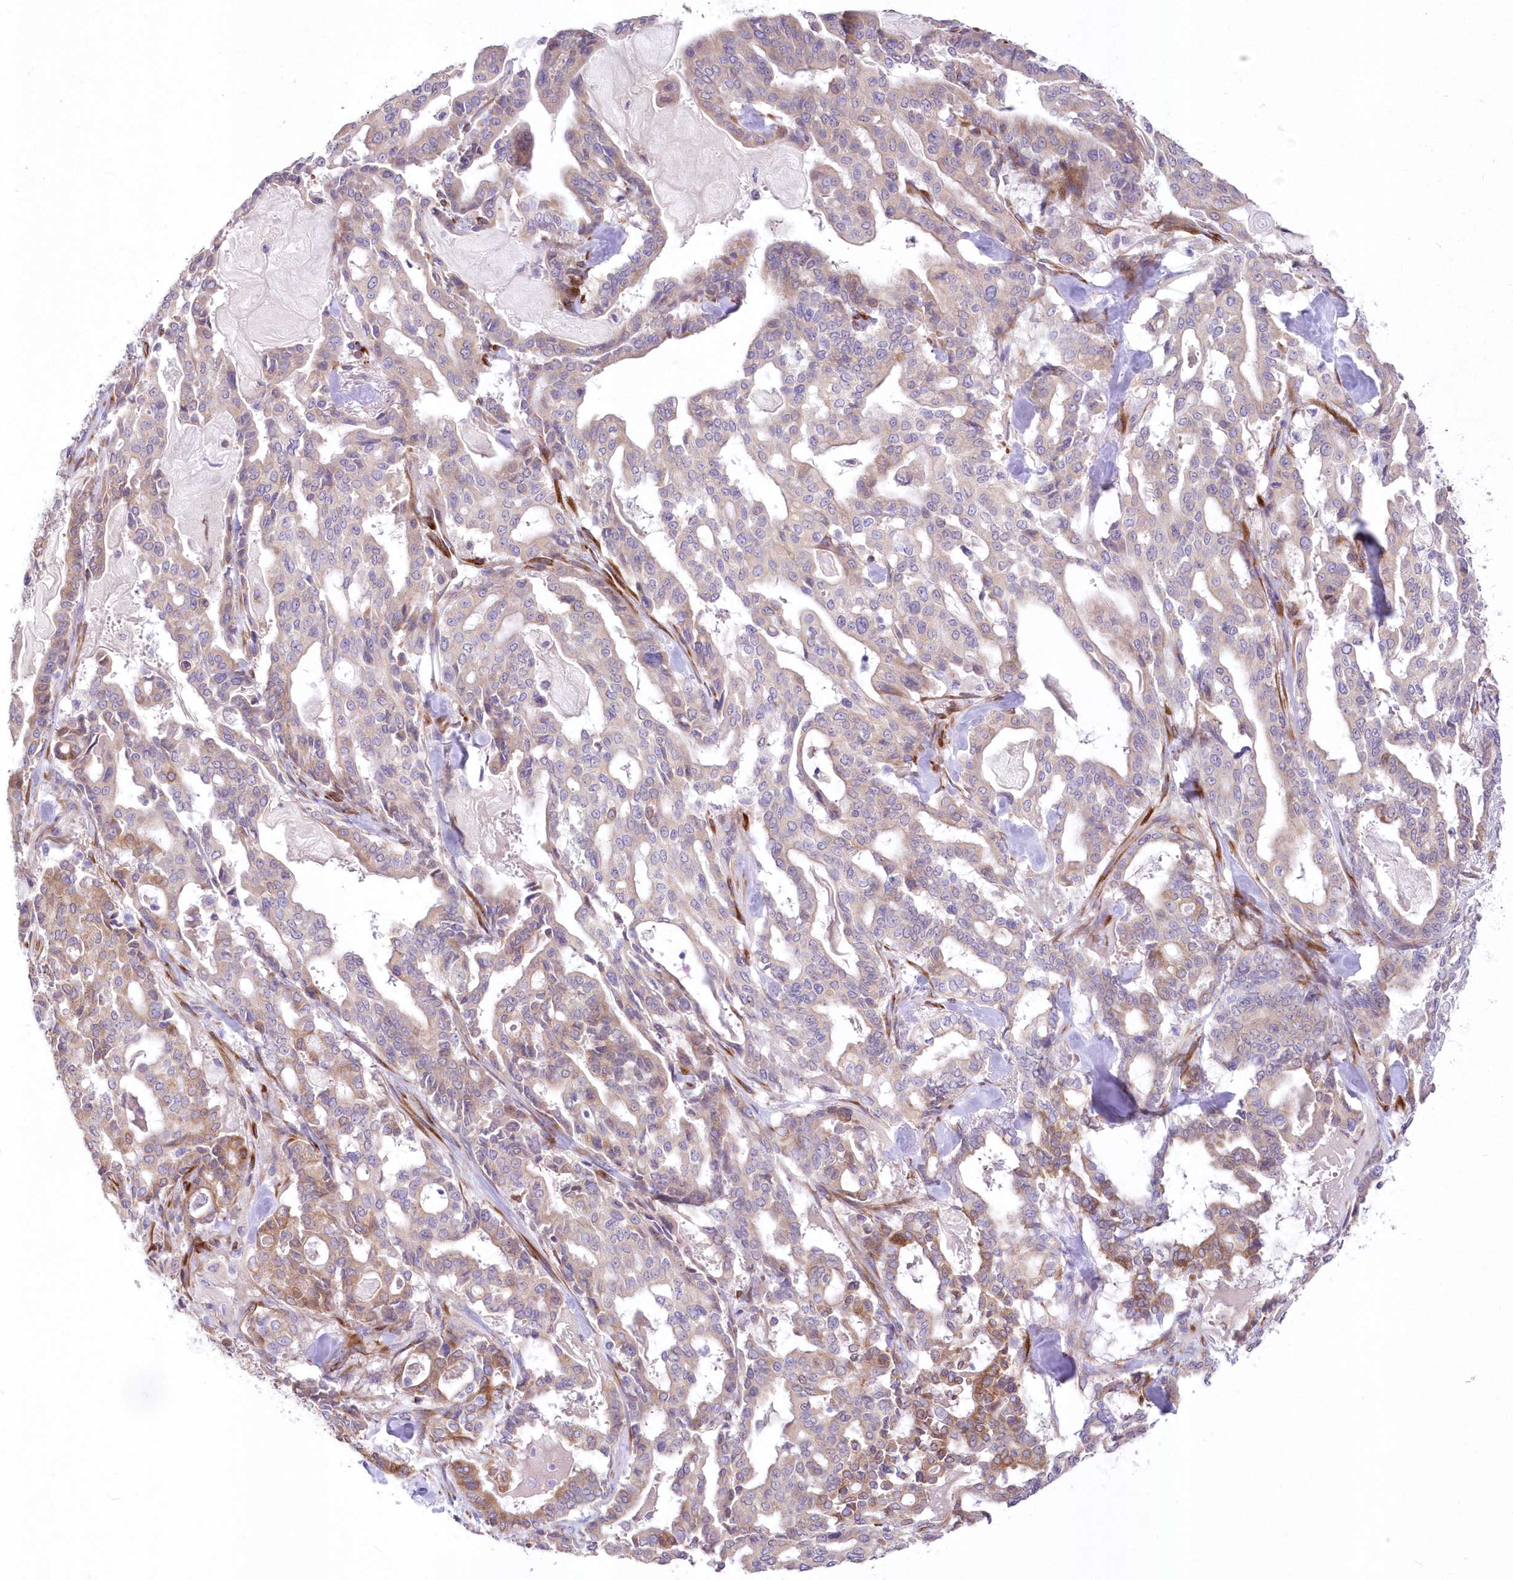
{"staining": {"intensity": "moderate", "quantity": ">75%", "location": "cytoplasmic/membranous"}, "tissue": "pancreatic cancer", "cell_type": "Tumor cells", "image_type": "cancer", "snomed": [{"axis": "morphology", "description": "Adenocarcinoma, NOS"}, {"axis": "topography", "description": "Pancreas"}], "caption": "Protein expression analysis of pancreatic cancer (adenocarcinoma) reveals moderate cytoplasmic/membranous positivity in approximately >75% of tumor cells.", "gene": "YTHDC2", "patient": {"sex": "male", "age": 63}}